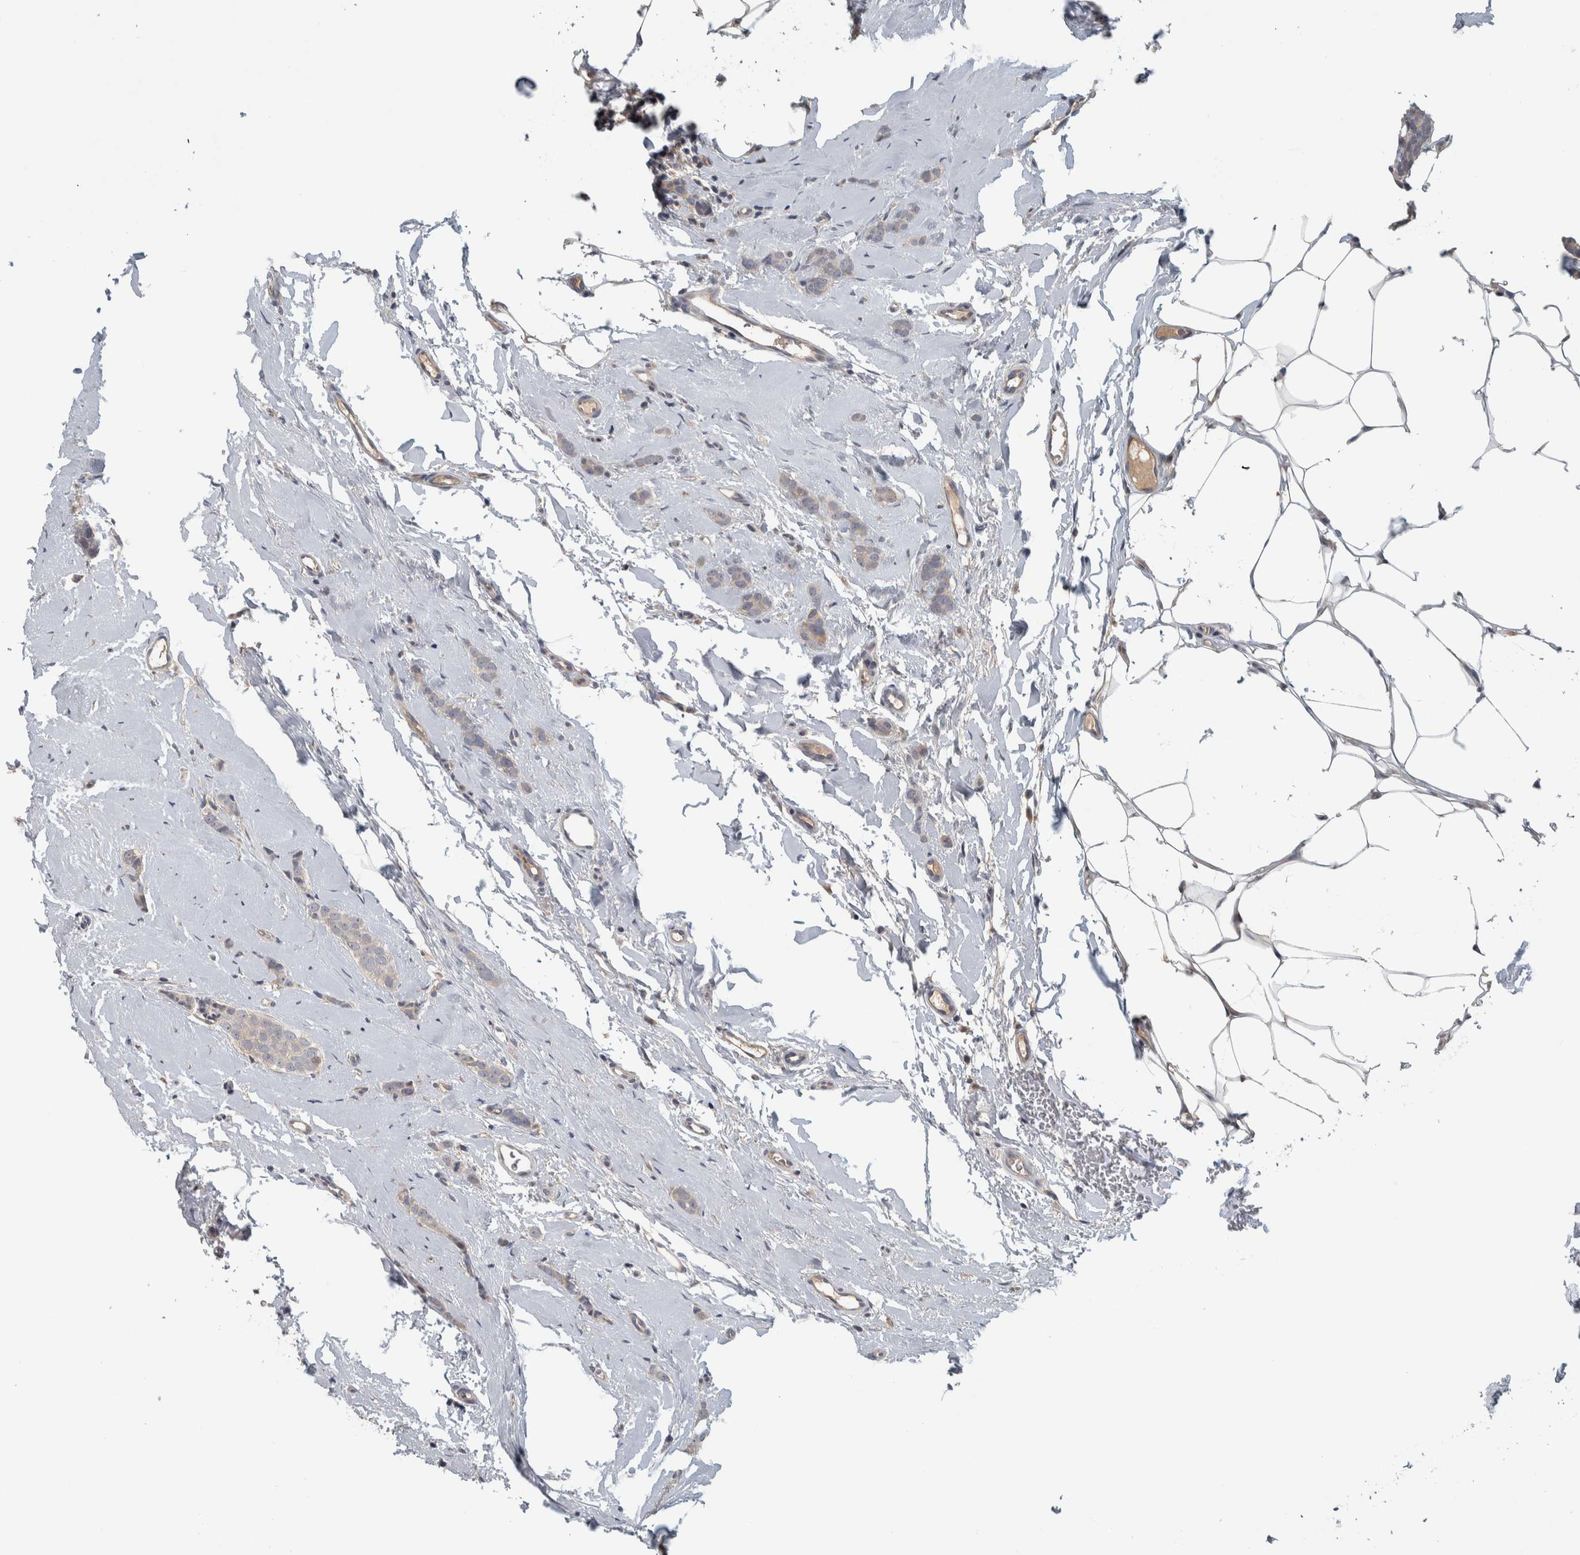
{"staining": {"intensity": "weak", "quantity": "<25%", "location": "cytoplasmic/membranous"}, "tissue": "breast cancer", "cell_type": "Tumor cells", "image_type": "cancer", "snomed": [{"axis": "morphology", "description": "Lobular carcinoma"}, {"axis": "topography", "description": "Skin"}, {"axis": "topography", "description": "Breast"}], "caption": "A high-resolution photomicrograph shows IHC staining of lobular carcinoma (breast), which exhibits no significant staining in tumor cells.", "gene": "ADPRM", "patient": {"sex": "female", "age": 46}}